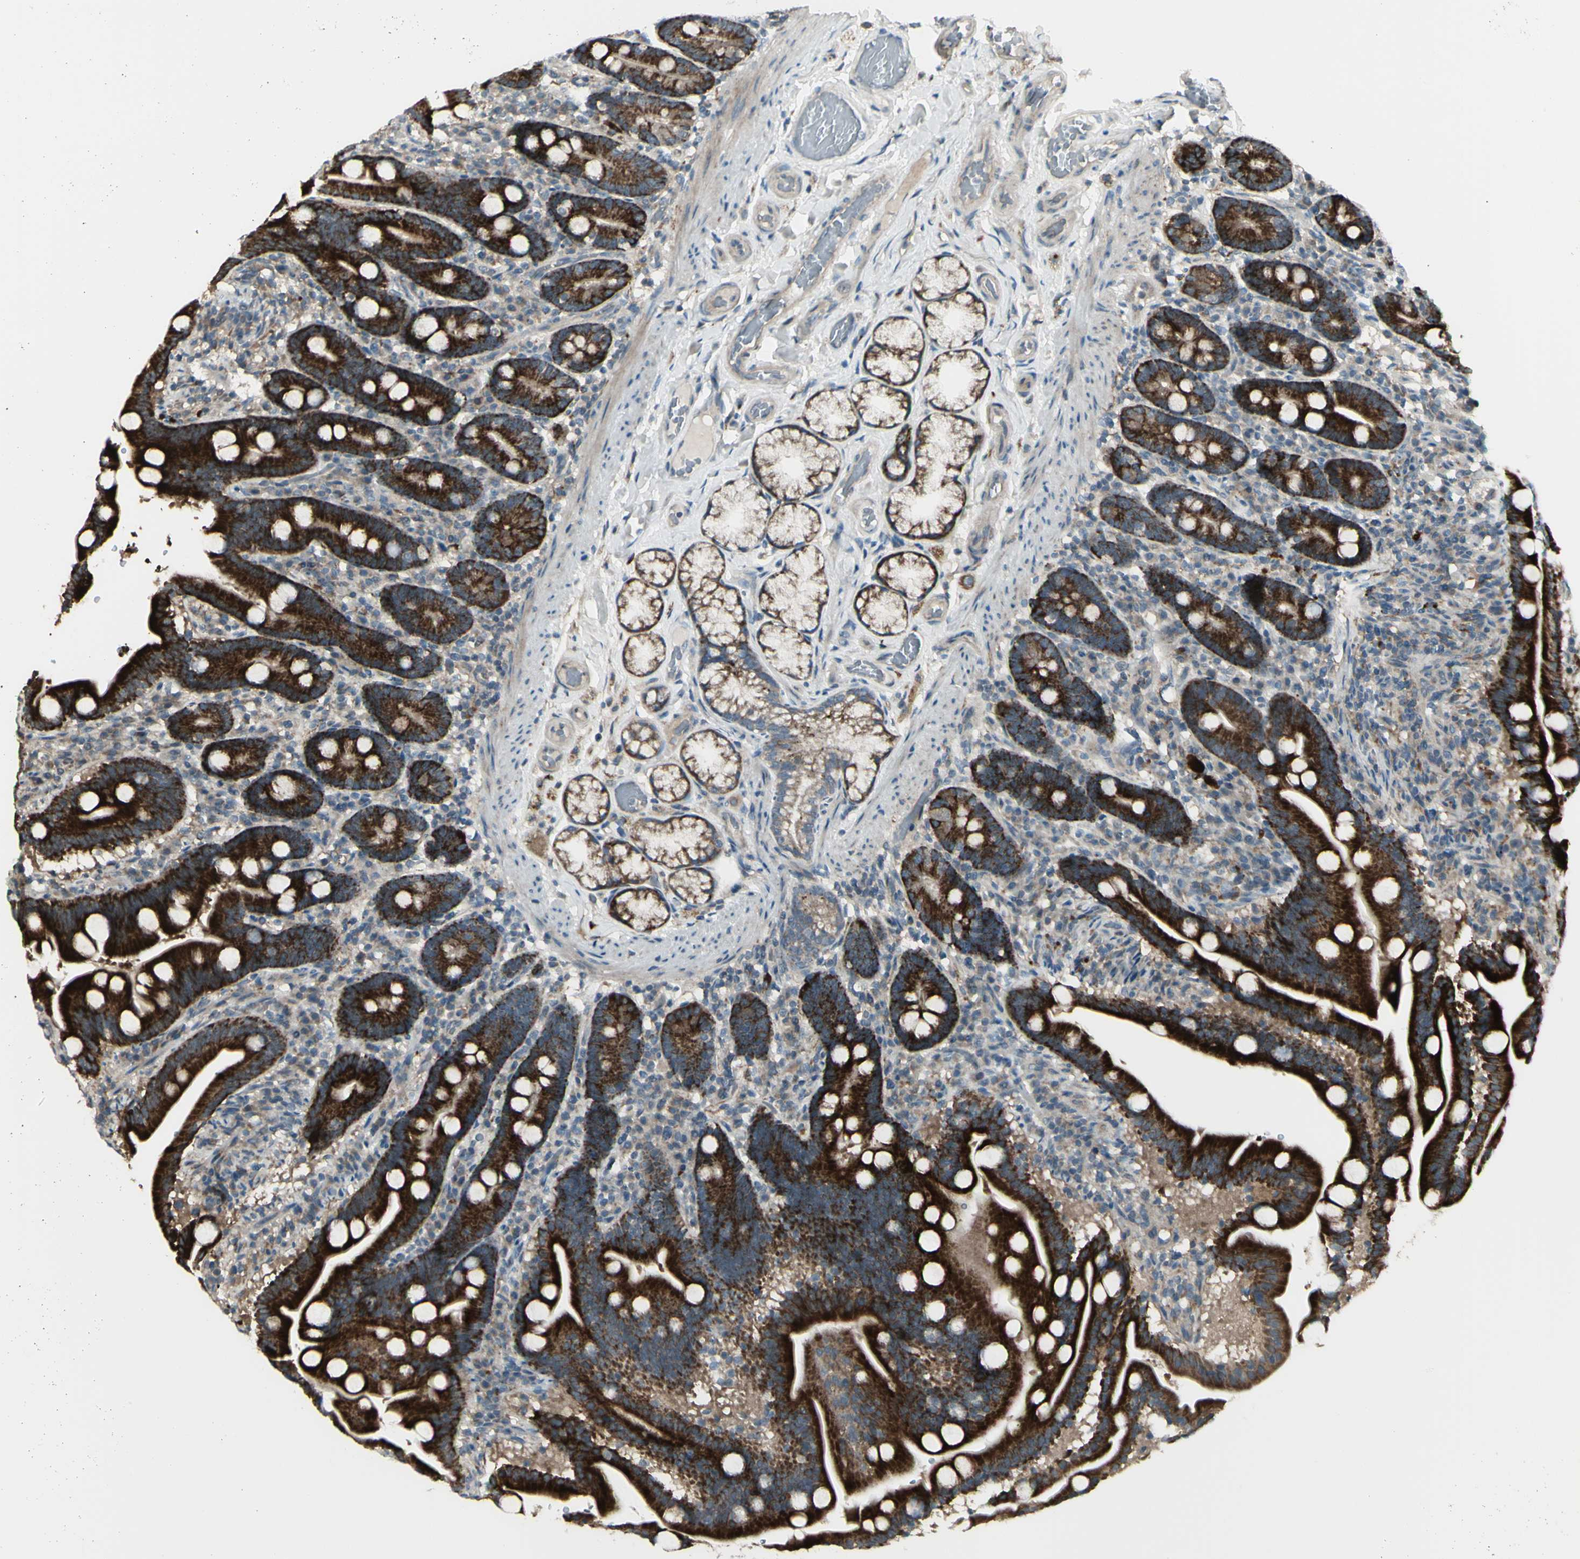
{"staining": {"intensity": "strong", "quantity": ">75%", "location": "cytoplasmic/membranous"}, "tissue": "duodenum", "cell_type": "Glandular cells", "image_type": "normal", "snomed": [{"axis": "morphology", "description": "Normal tissue, NOS"}, {"axis": "topography", "description": "Duodenum"}], "caption": "IHC staining of benign duodenum, which shows high levels of strong cytoplasmic/membranous staining in approximately >75% of glandular cells indicating strong cytoplasmic/membranous protein expression. The staining was performed using DAB (3,3'-diaminobenzidine) (brown) for protein detection and nuclei were counterstained in hematoxylin (blue).", "gene": "OSTM1", "patient": {"sex": "male", "age": 54}}